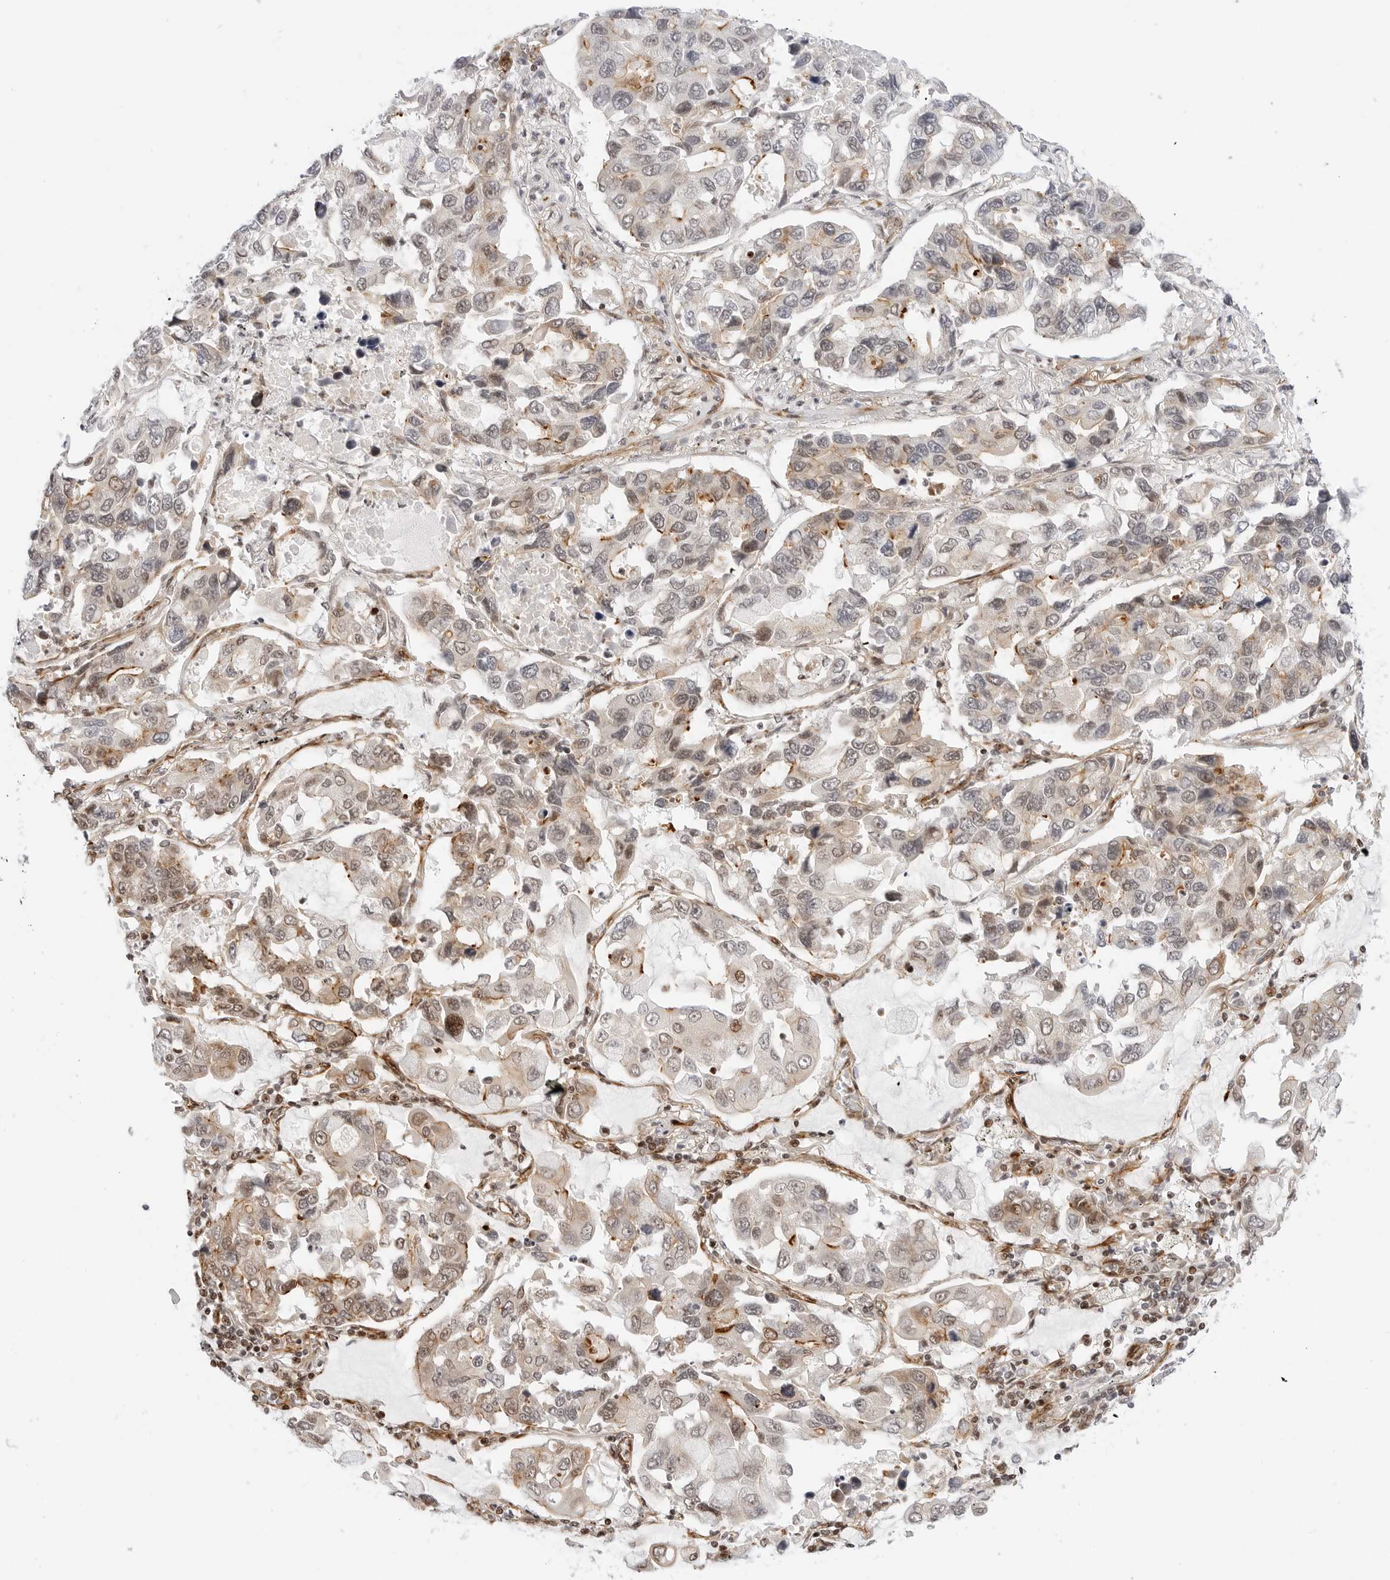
{"staining": {"intensity": "weak", "quantity": "<25%", "location": "cytoplasmic/membranous,nuclear"}, "tissue": "lung cancer", "cell_type": "Tumor cells", "image_type": "cancer", "snomed": [{"axis": "morphology", "description": "Adenocarcinoma, NOS"}, {"axis": "topography", "description": "Lung"}], "caption": "High magnification brightfield microscopy of lung cancer stained with DAB (brown) and counterstained with hematoxylin (blue): tumor cells show no significant positivity.", "gene": "ZNF613", "patient": {"sex": "male", "age": 64}}